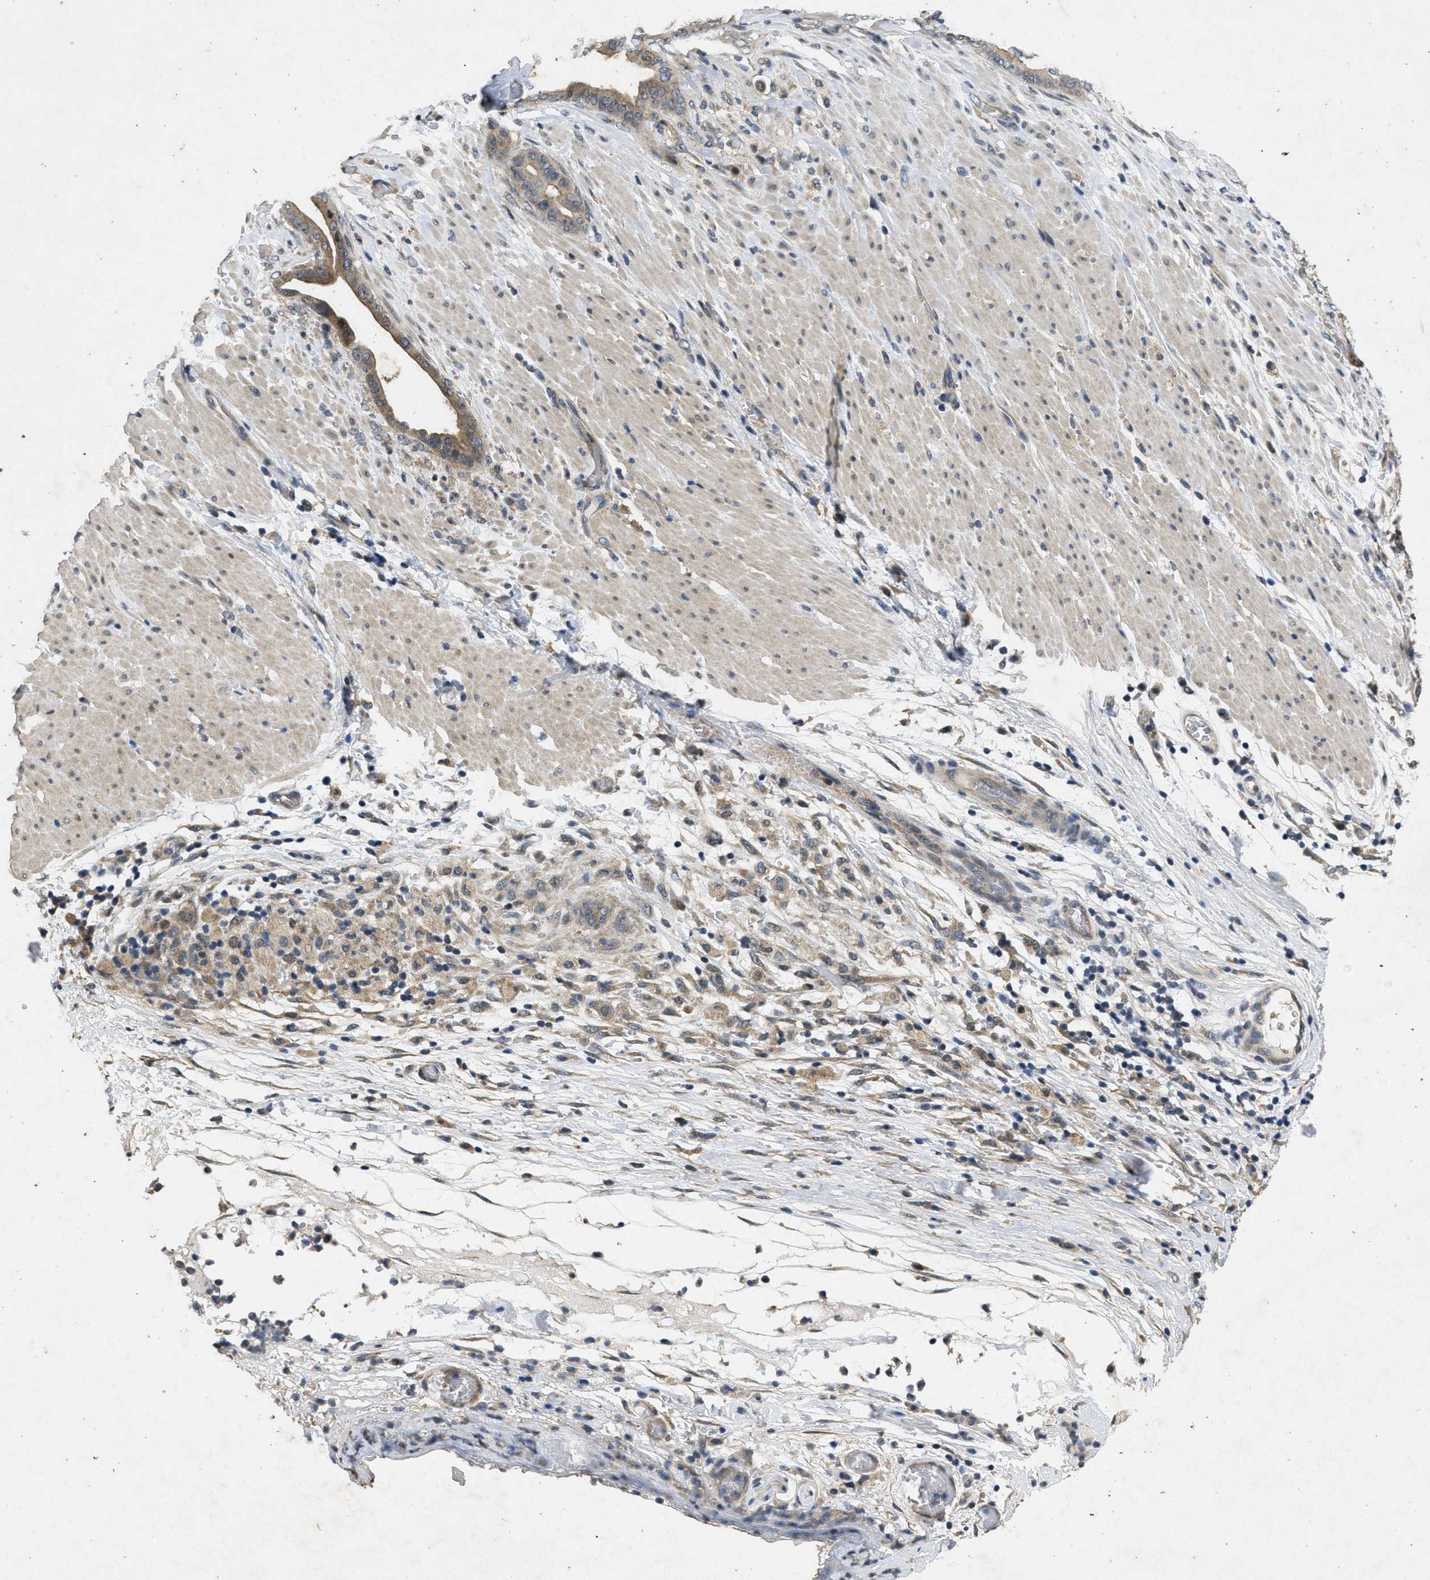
{"staining": {"intensity": "moderate", "quantity": ">75%", "location": "cytoplasmic/membranous"}, "tissue": "pancreatic cancer", "cell_type": "Tumor cells", "image_type": "cancer", "snomed": [{"axis": "morphology", "description": "Adenocarcinoma, NOS"}, {"axis": "topography", "description": "Pancreas"}], "caption": "Pancreatic adenocarcinoma tissue demonstrates moderate cytoplasmic/membranous positivity in about >75% of tumor cells", "gene": "PAPOLG", "patient": {"sex": "male", "age": 63}}